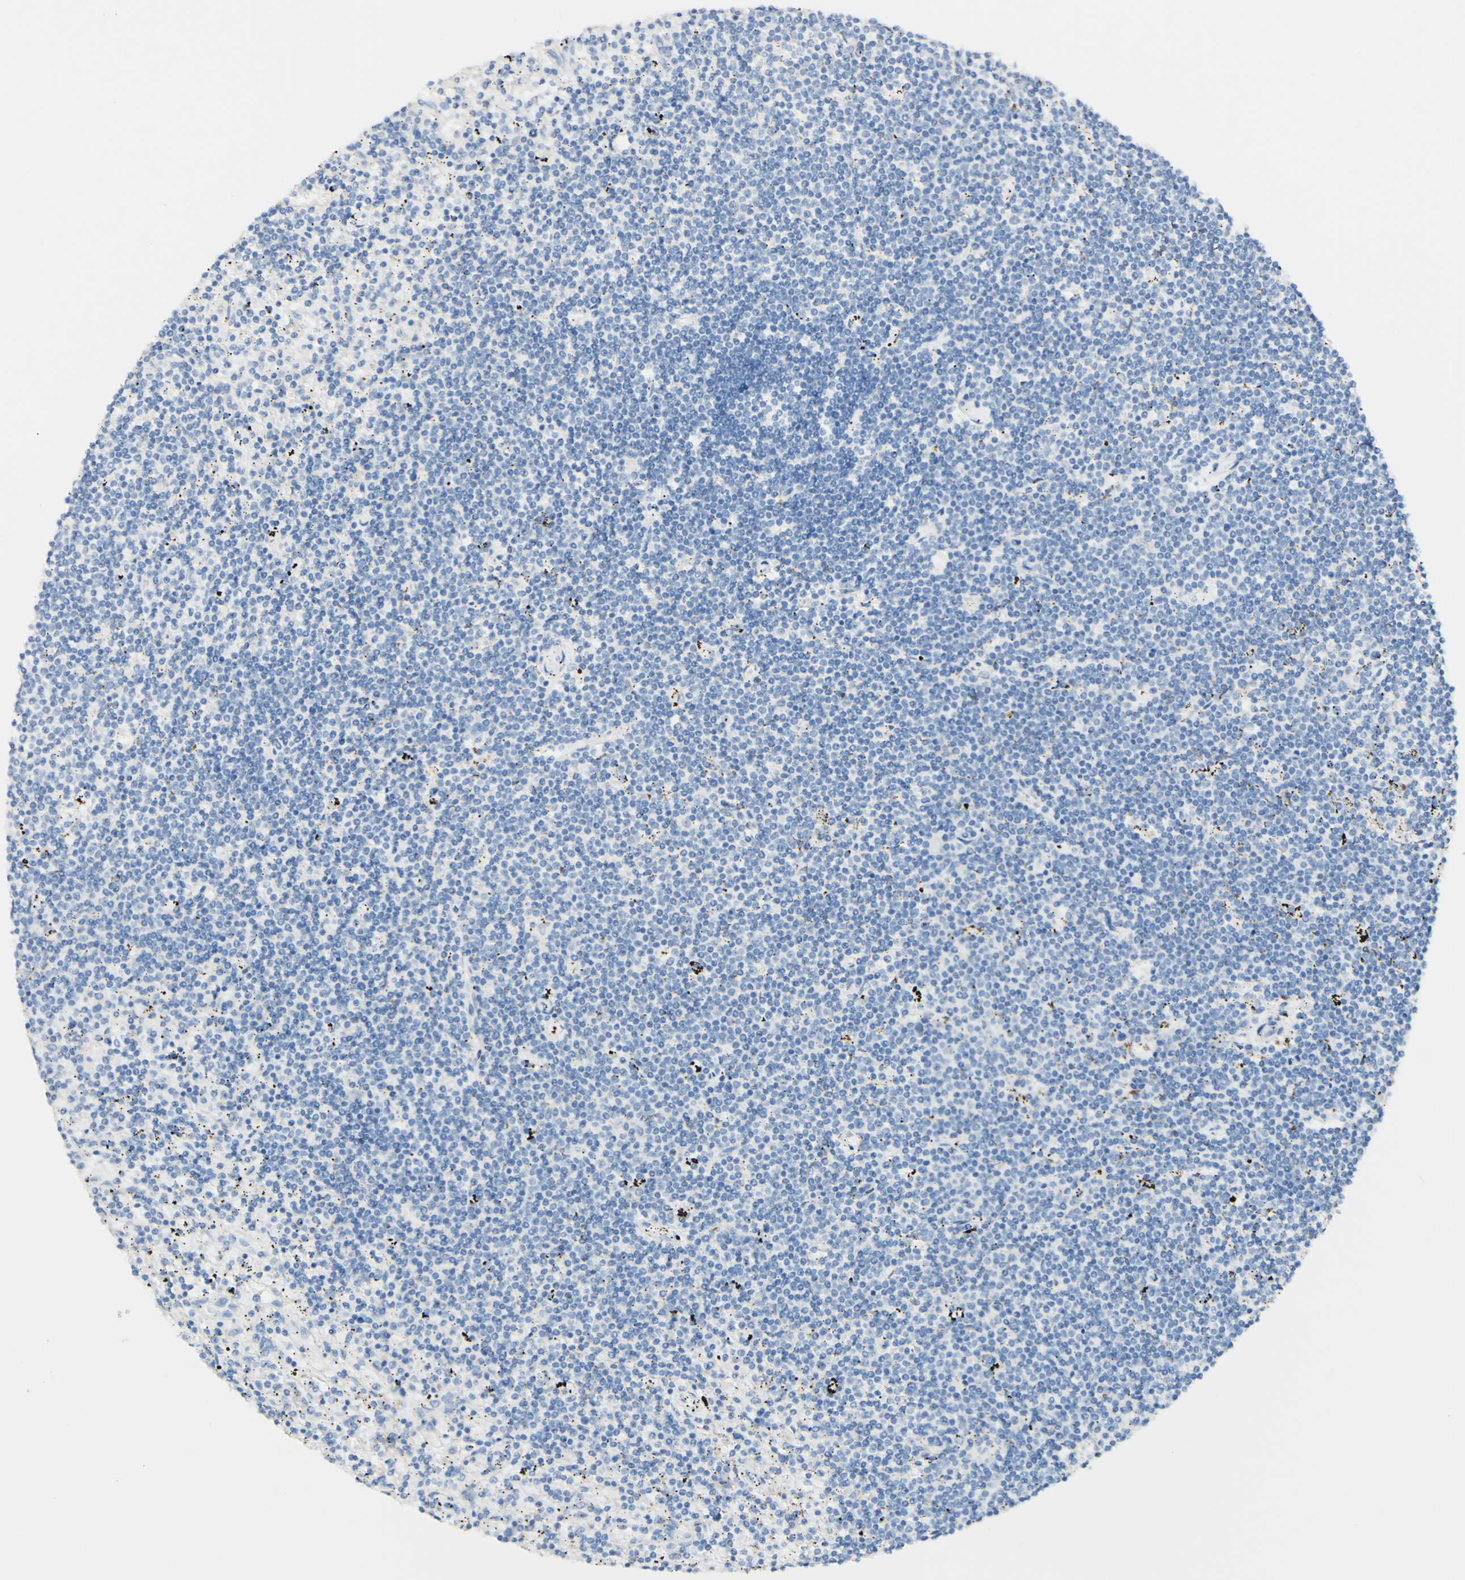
{"staining": {"intensity": "negative", "quantity": "none", "location": "none"}, "tissue": "lymphoma", "cell_type": "Tumor cells", "image_type": "cancer", "snomed": [{"axis": "morphology", "description": "Malignant lymphoma, non-Hodgkin's type, Low grade"}, {"axis": "topography", "description": "Spleen"}], "caption": "DAB immunohistochemical staining of human lymphoma exhibits no significant expression in tumor cells.", "gene": "FGF4", "patient": {"sex": "male", "age": 76}}